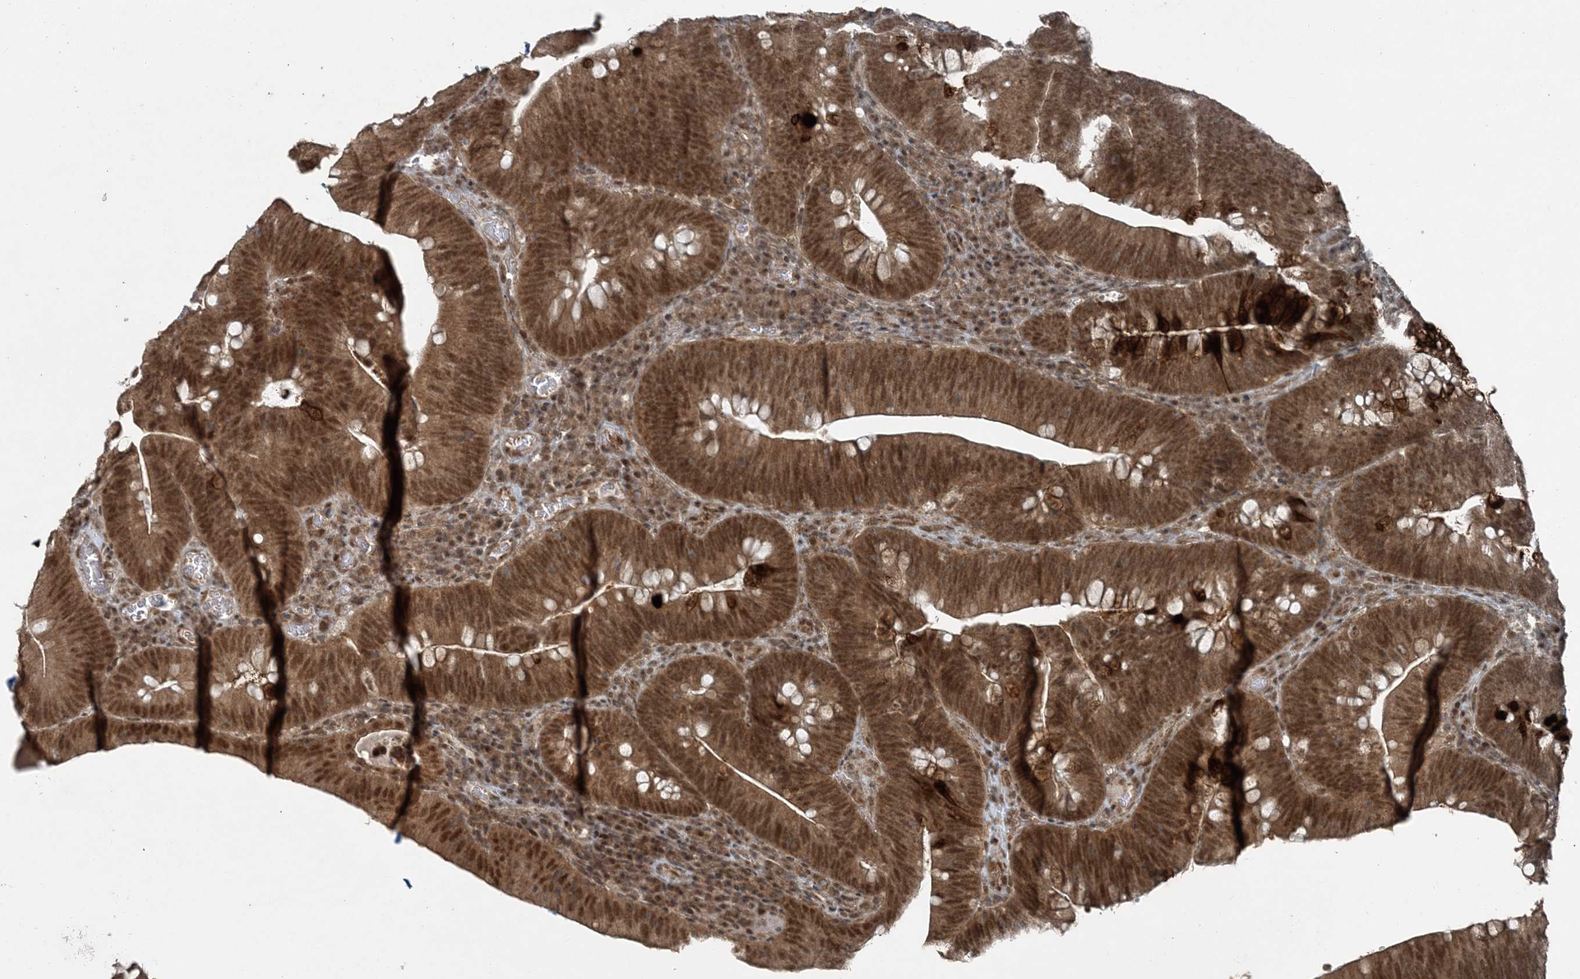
{"staining": {"intensity": "strong", "quantity": ">75%", "location": "cytoplasmic/membranous,nuclear"}, "tissue": "colorectal cancer", "cell_type": "Tumor cells", "image_type": "cancer", "snomed": [{"axis": "morphology", "description": "Normal tissue, NOS"}, {"axis": "topography", "description": "Colon"}], "caption": "Human colorectal cancer stained for a protein (brown) reveals strong cytoplasmic/membranous and nuclear positive positivity in approximately >75% of tumor cells.", "gene": "COPS7B", "patient": {"sex": "female", "age": 82}}